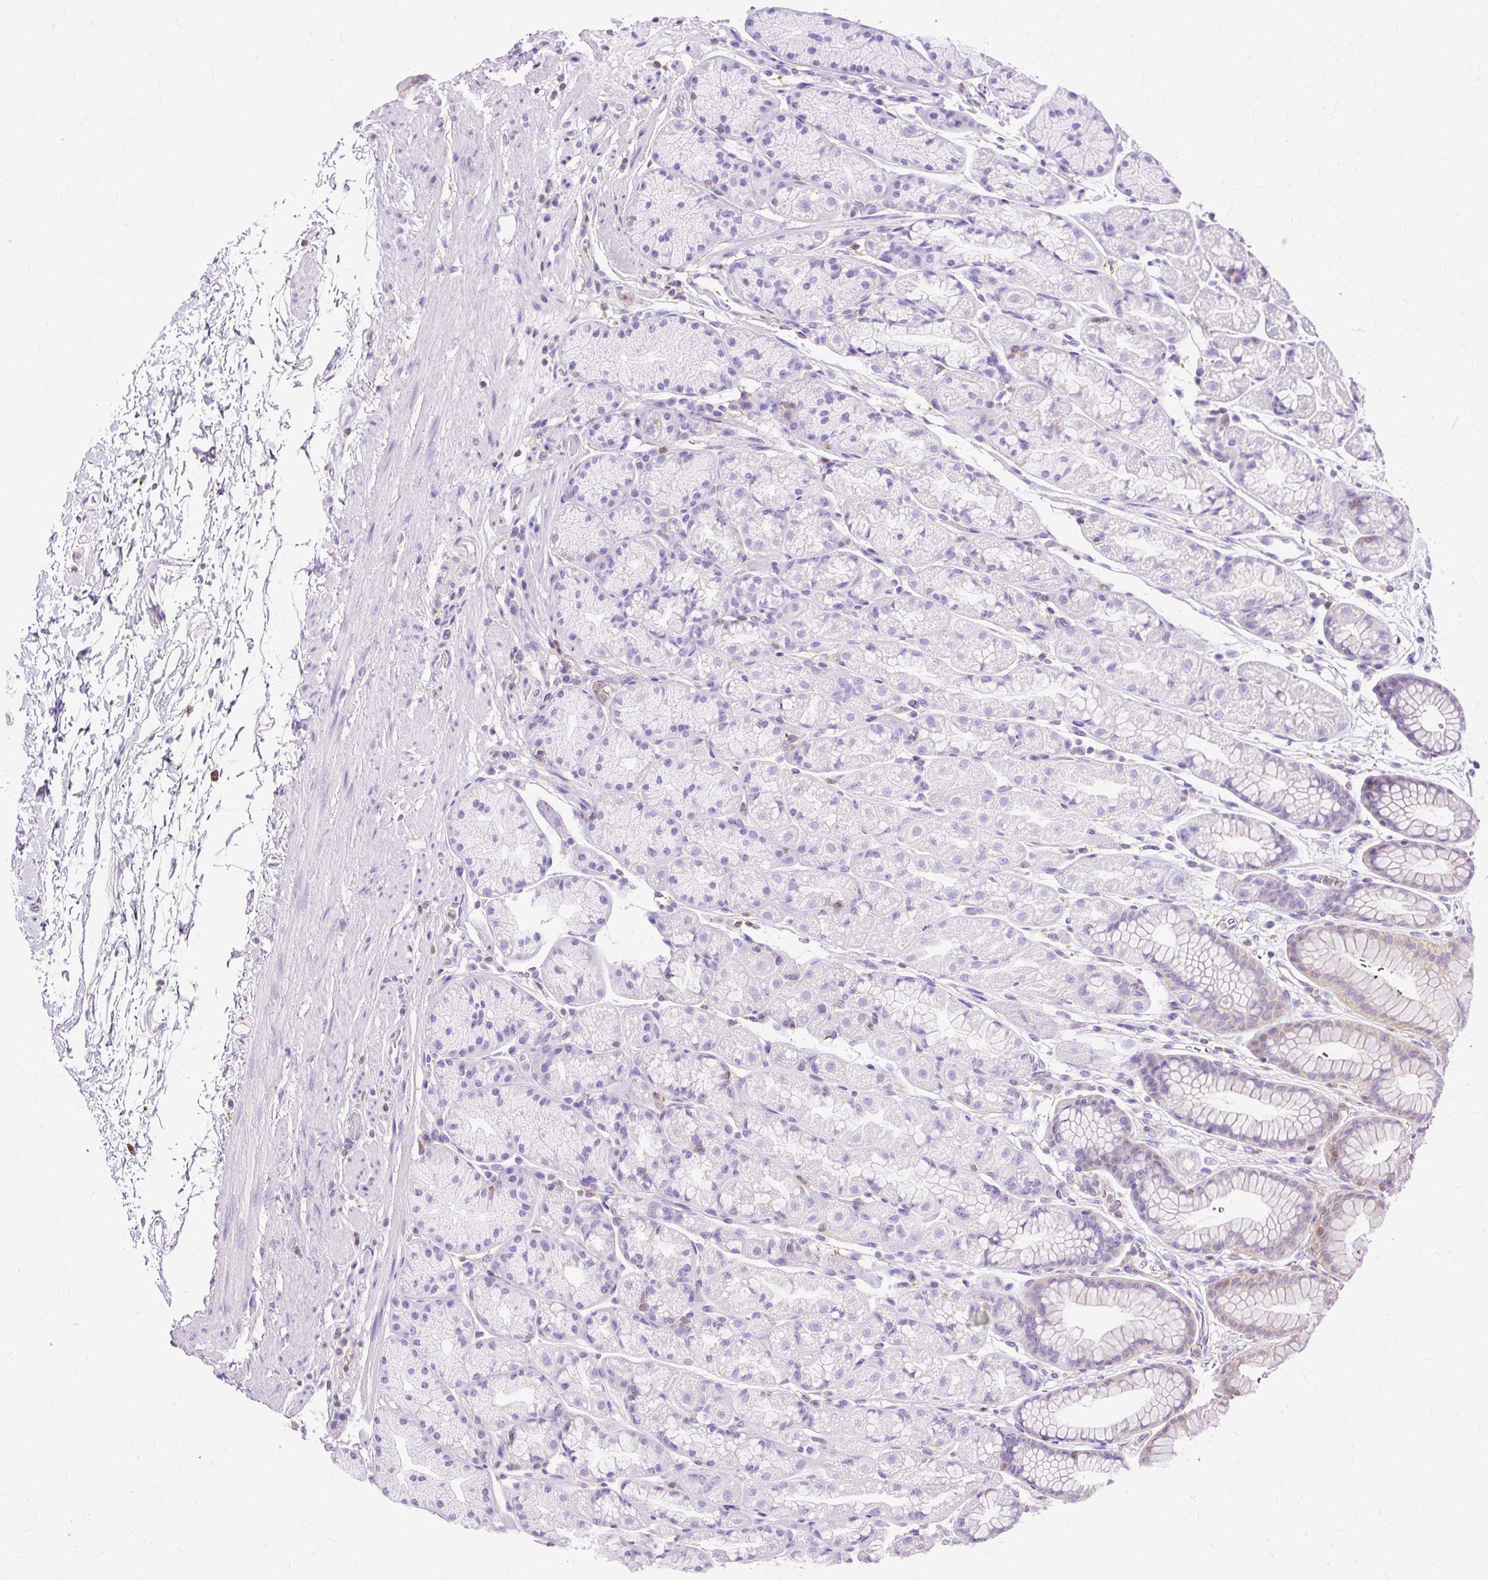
{"staining": {"intensity": "negative", "quantity": "none", "location": "none"}, "tissue": "stomach", "cell_type": "Glandular cells", "image_type": "normal", "snomed": [{"axis": "morphology", "description": "Normal tissue, NOS"}, {"axis": "topography", "description": "Stomach, lower"}], "caption": "Benign stomach was stained to show a protein in brown. There is no significant positivity in glandular cells. Nuclei are stained in blue.", "gene": "TWF2", "patient": {"sex": "male", "age": 67}}